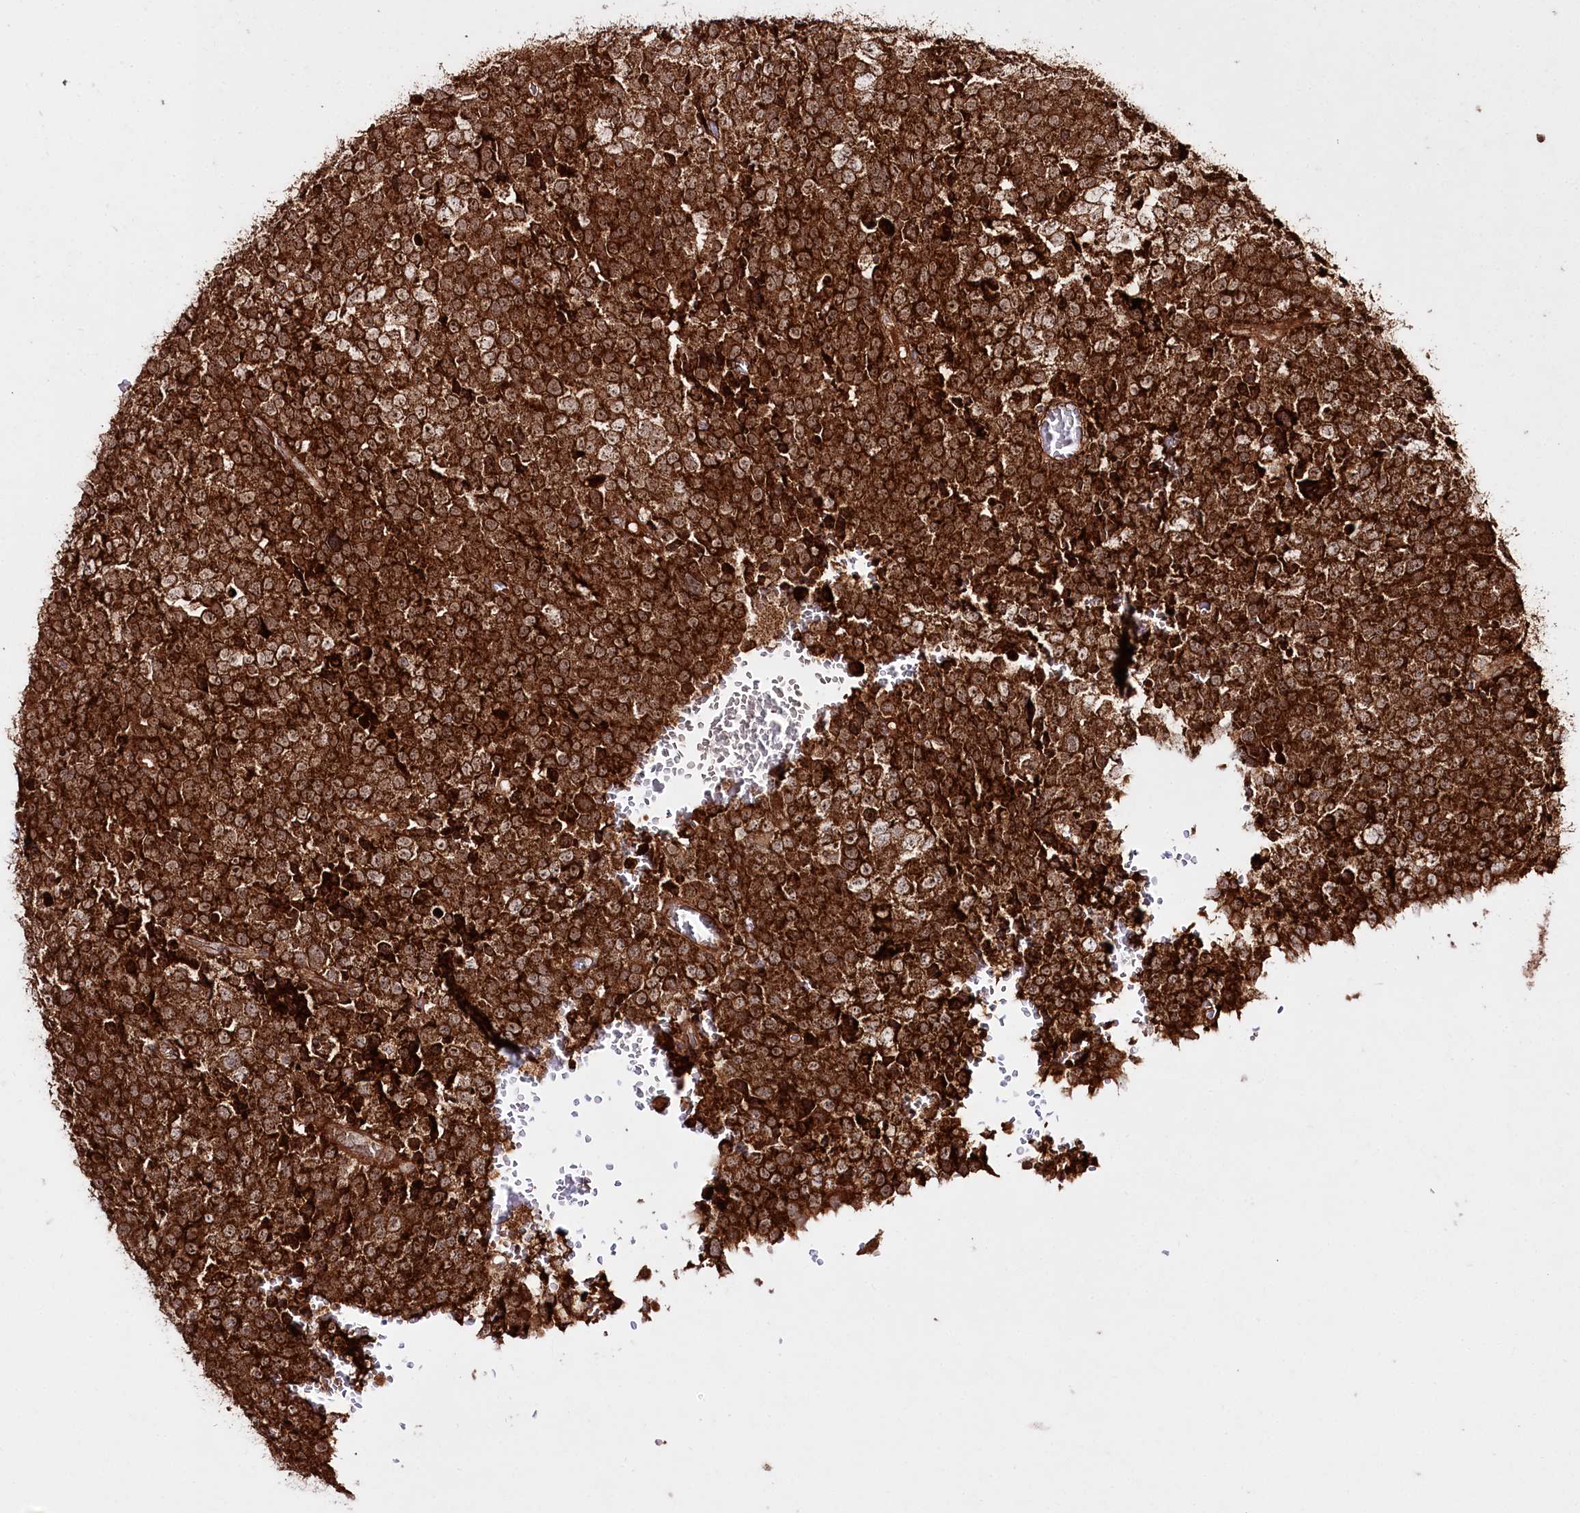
{"staining": {"intensity": "strong", "quantity": ">75%", "location": "cytoplasmic/membranous,nuclear"}, "tissue": "testis cancer", "cell_type": "Tumor cells", "image_type": "cancer", "snomed": [{"axis": "morphology", "description": "Seminoma, NOS"}, {"axis": "topography", "description": "Testis"}], "caption": "Immunohistochemistry (IHC) staining of seminoma (testis), which displays high levels of strong cytoplasmic/membranous and nuclear positivity in about >75% of tumor cells indicating strong cytoplasmic/membranous and nuclear protein expression. The staining was performed using DAB (brown) for protein detection and nuclei were counterstained in hematoxylin (blue).", "gene": "REXO2", "patient": {"sex": "male", "age": 71}}